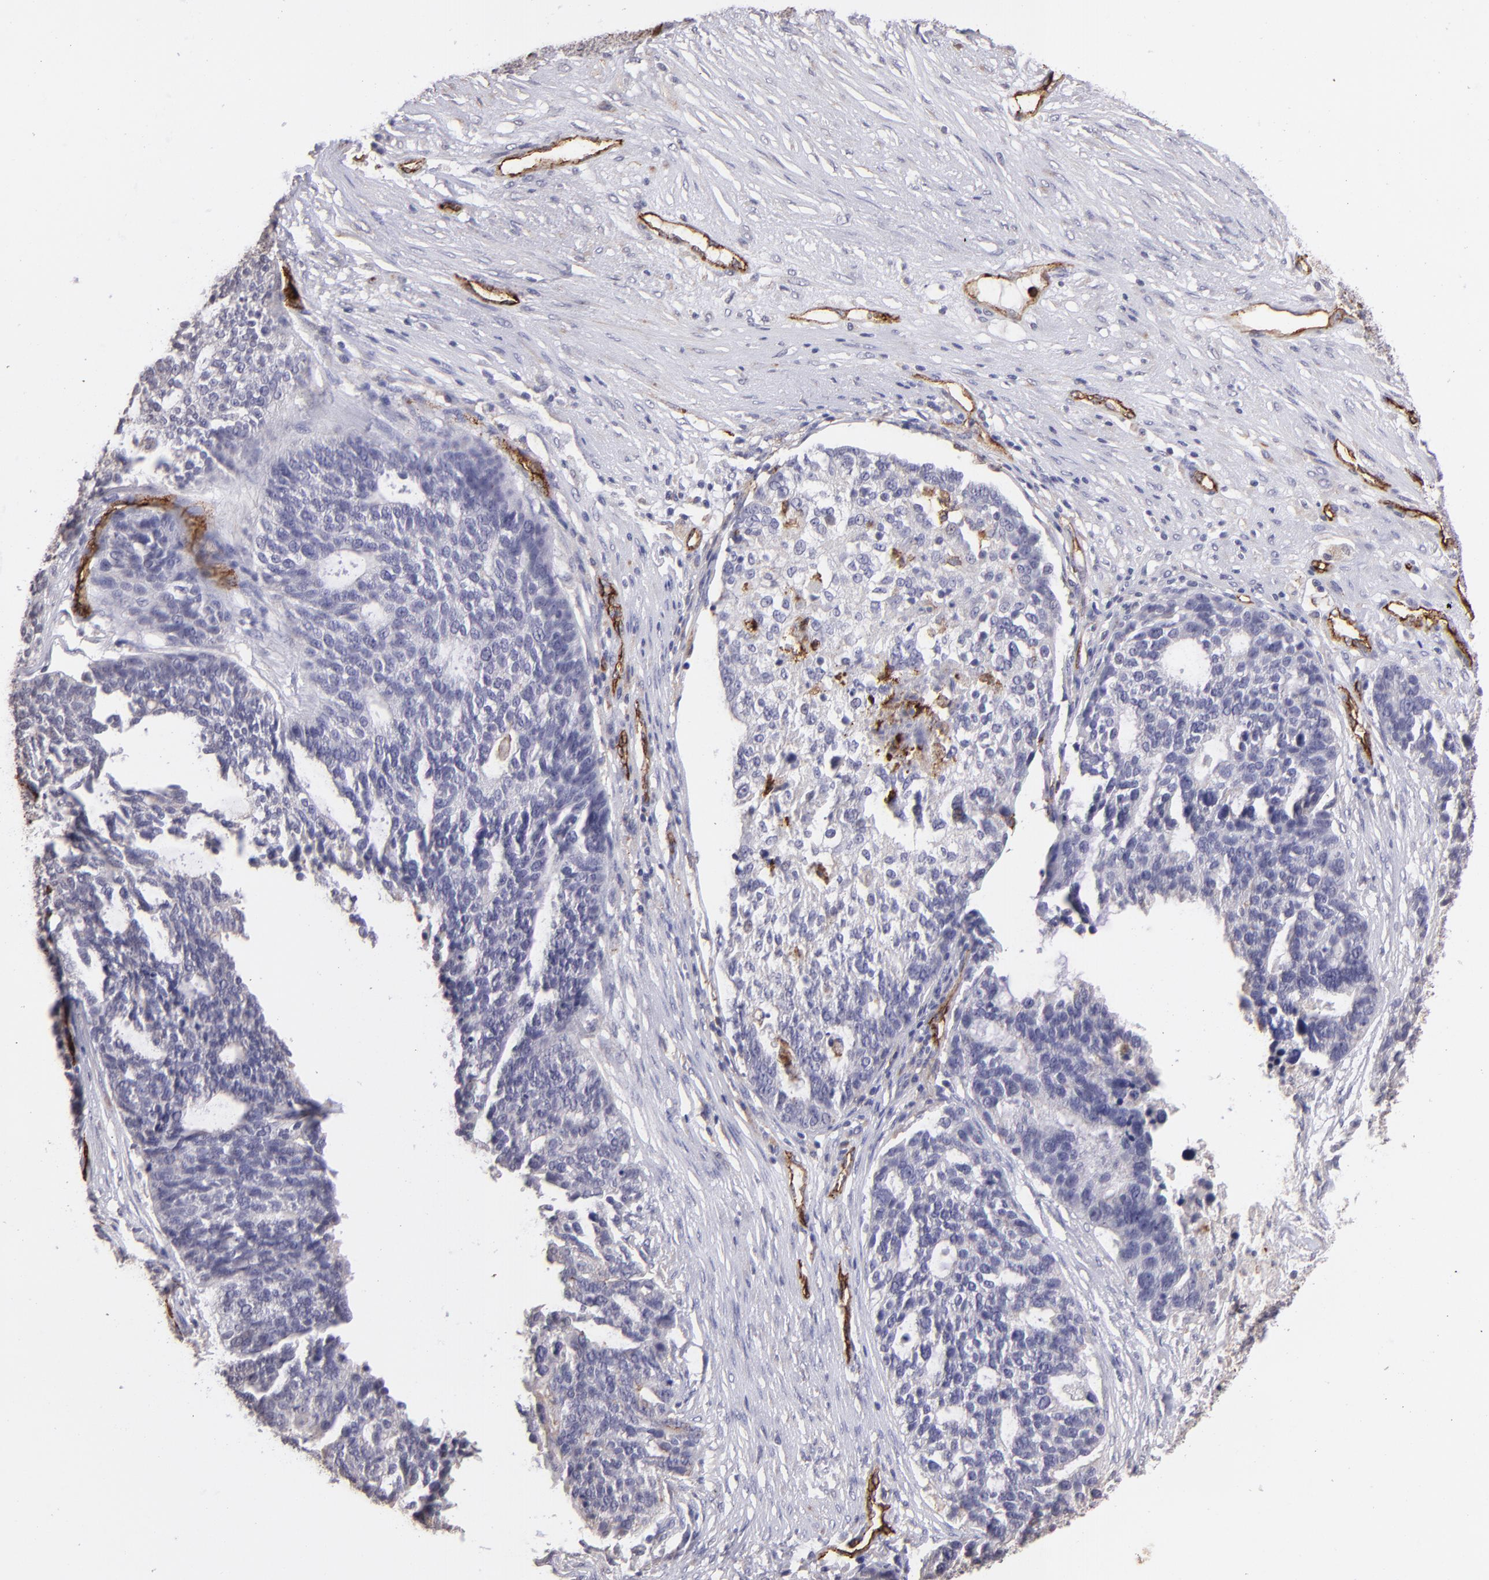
{"staining": {"intensity": "negative", "quantity": "none", "location": "none"}, "tissue": "ovarian cancer", "cell_type": "Tumor cells", "image_type": "cancer", "snomed": [{"axis": "morphology", "description": "Cystadenocarcinoma, serous, NOS"}, {"axis": "topography", "description": "Ovary"}], "caption": "Immunohistochemistry photomicrograph of human ovarian cancer (serous cystadenocarcinoma) stained for a protein (brown), which demonstrates no staining in tumor cells.", "gene": "DYSF", "patient": {"sex": "female", "age": 59}}